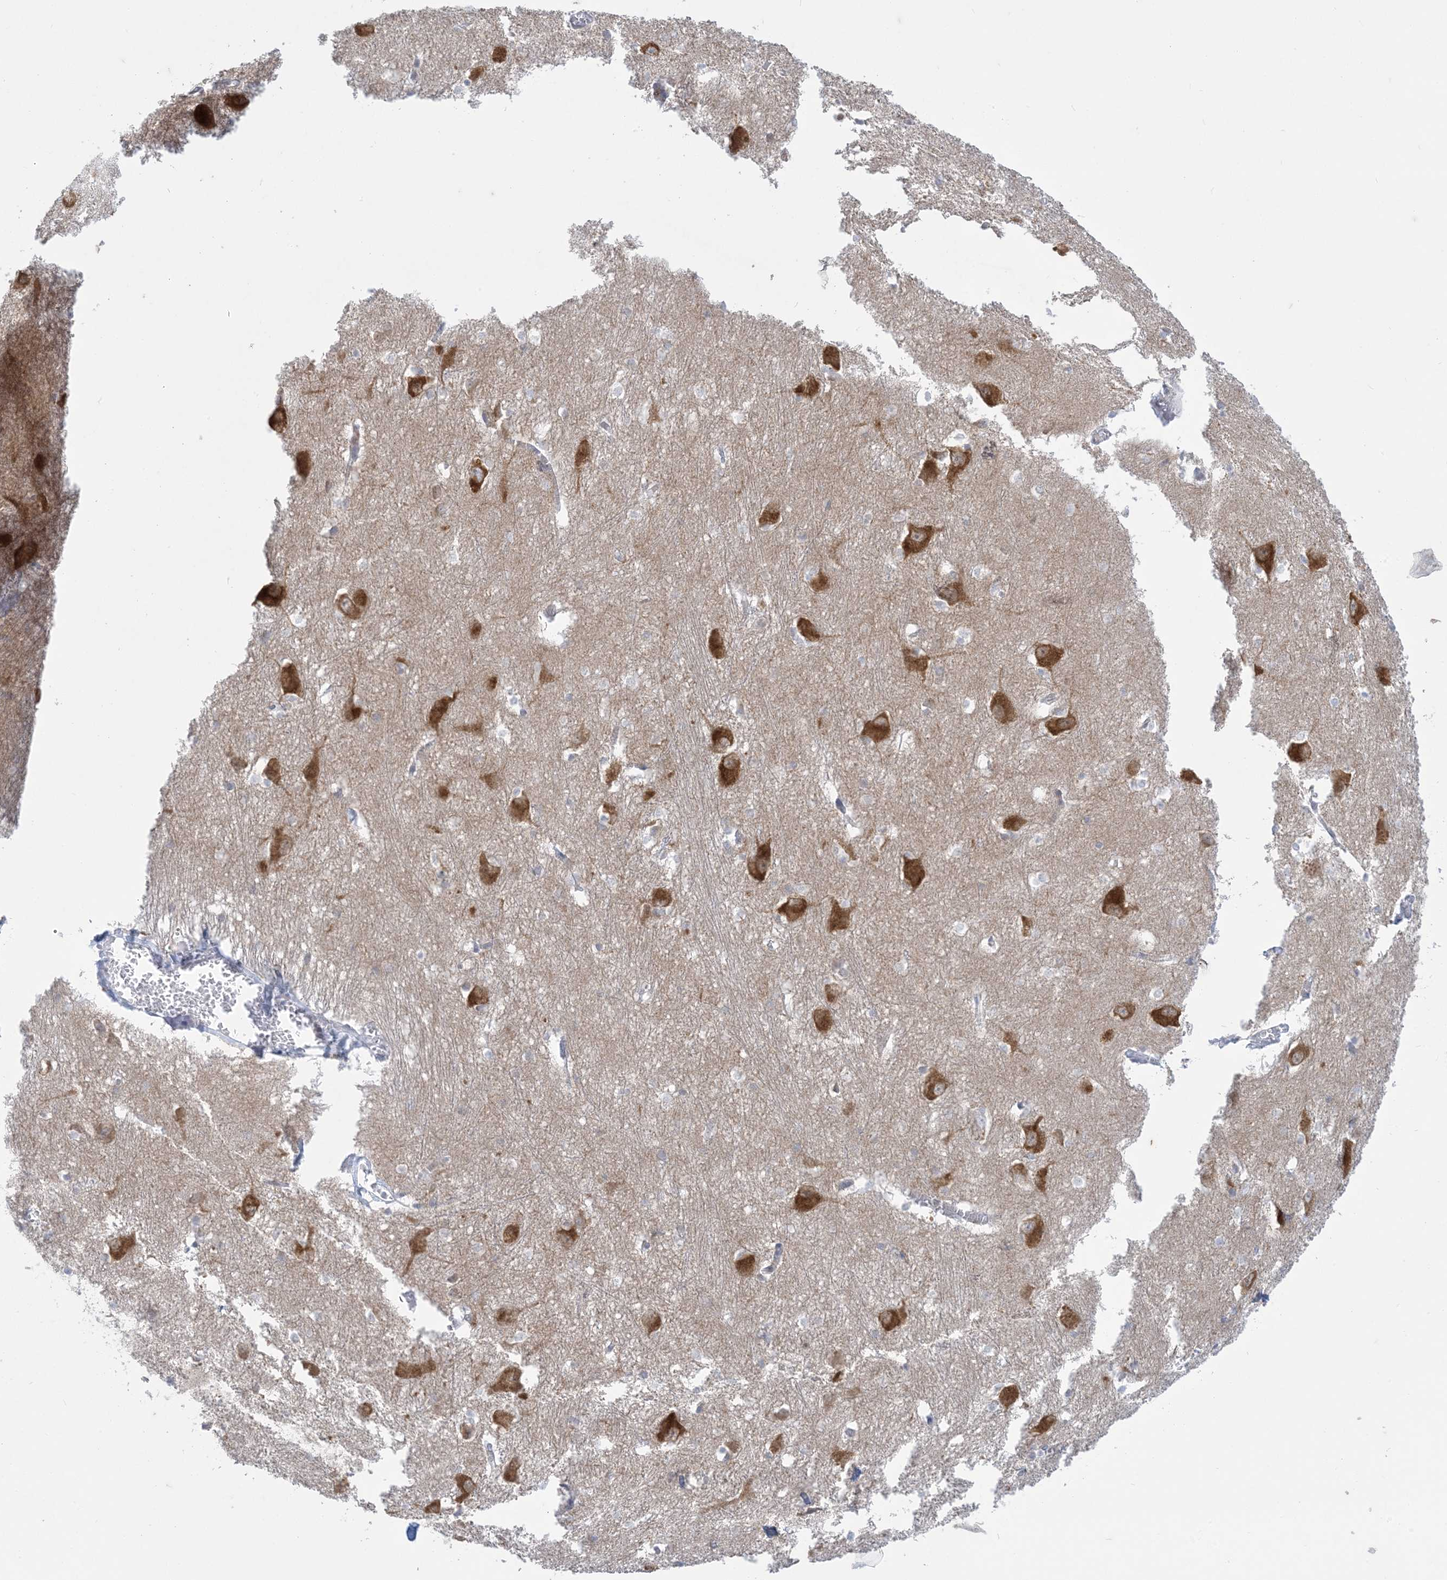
{"staining": {"intensity": "weak", "quantity": "<25%", "location": "cytoplasmic/membranous"}, "tissue": "caudate", "cell_type": "Glial cells", "image_type": "normal", "snomed": [{"axis": "morphology", "description": "Normal tissue, NOS"}, {"axis": "topography", "description": "Lateral ventricle wall"}], "caption": "This image is of unremarkable caudate stained with IHC to label a protein in brown with the nuclei are counter-stained blue. There is no staining in glial cells. (Stains: DAB (3,3'-diaminobenzidine) immunohistochemistry (IHC) with hematoxylin counter stain, Microscopy: brightfield microscopy at high magnification).", "gene": "KIF3A", "patient": {"sex": "male", "age": 37}}